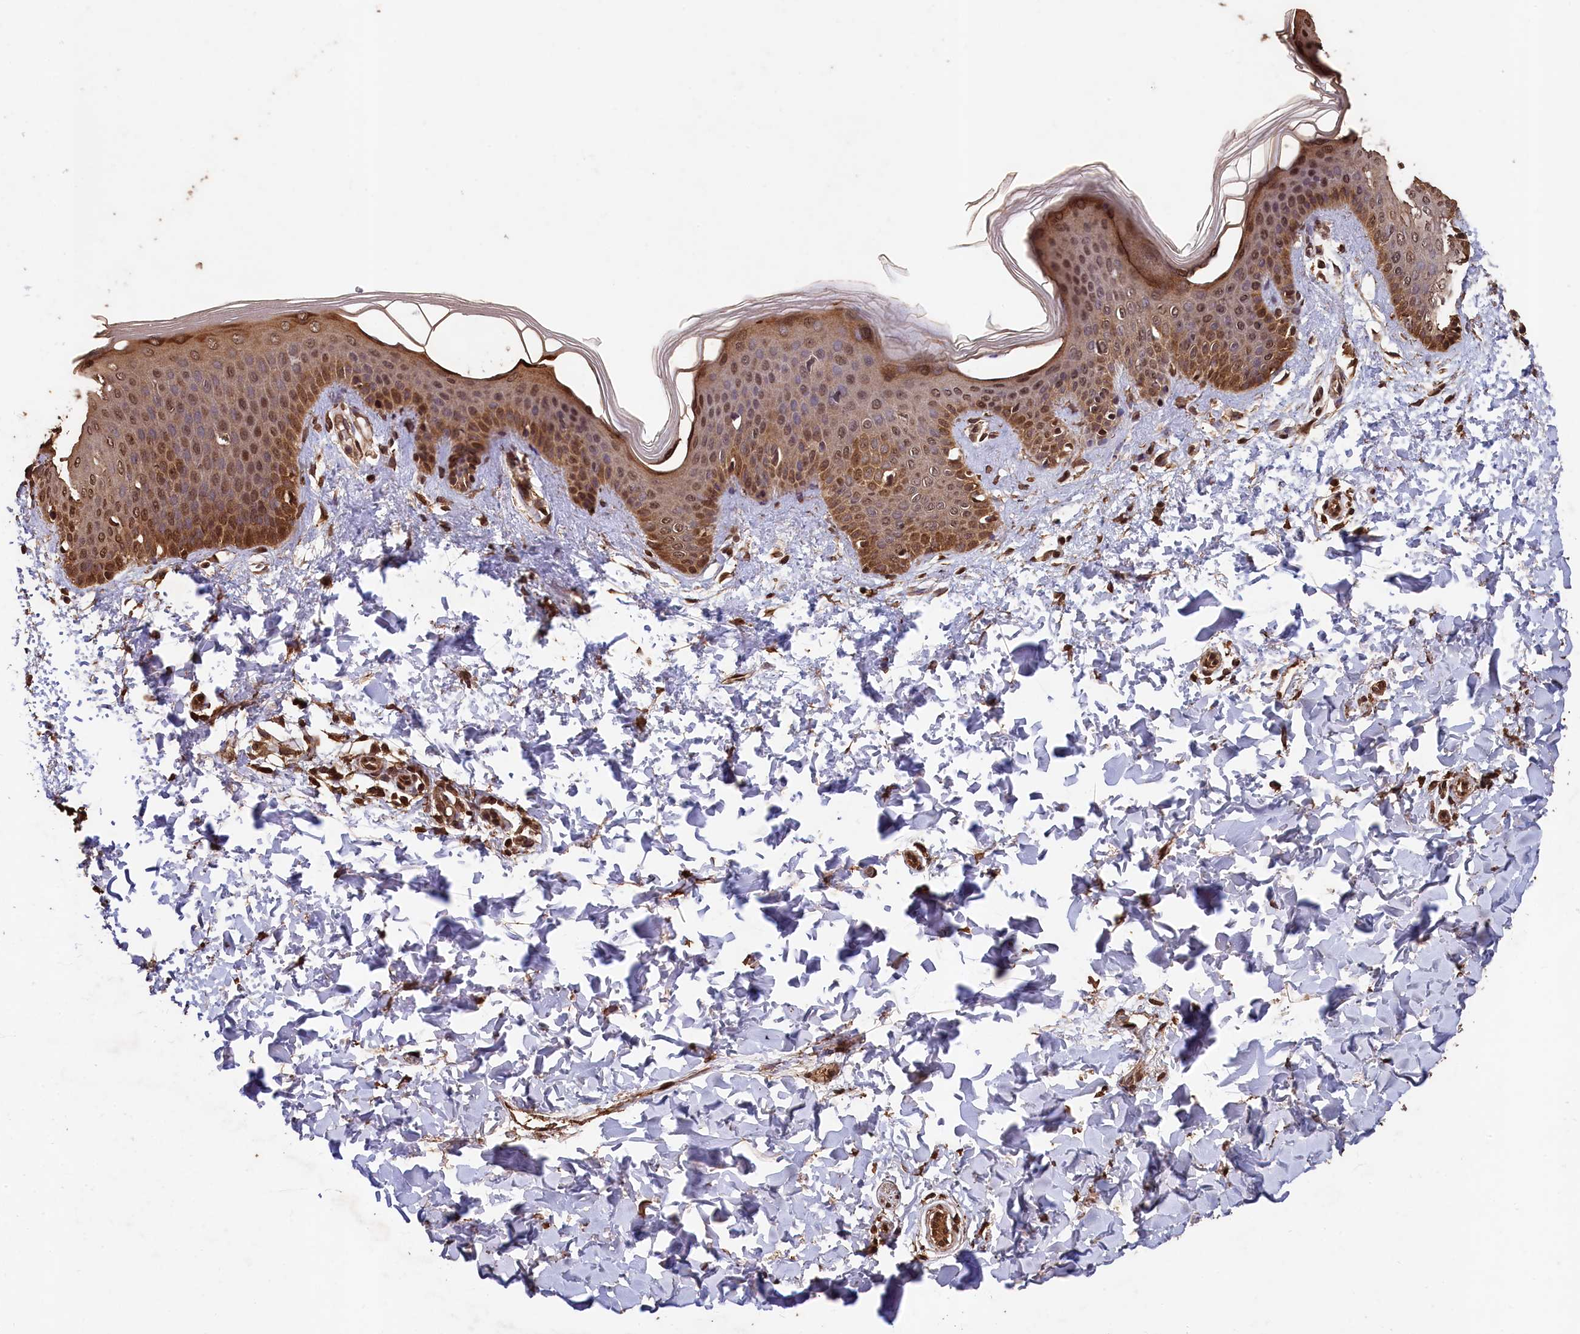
{"staining": {"intensity": "moderate", "quantity": ">75%", "location": "cytoplasmic/membranous,nuclear"}, "tissue": "skin", "cell_type": "Fibroblasts", "image_type": "normal", "snomed": [{"axis": "morphology", "description": "Normal tissue, NOS"}, {"axis": "topography", "description": "Skin"}], "caption": "Skin stained with DAB IHC shows medium levels of moderate cytoplasmic/membranous,nuclear positivity in approximately >75% of fibroblasts.", "gene": "CEP57L1", "patient": {"sex": "male", "age": 36}}